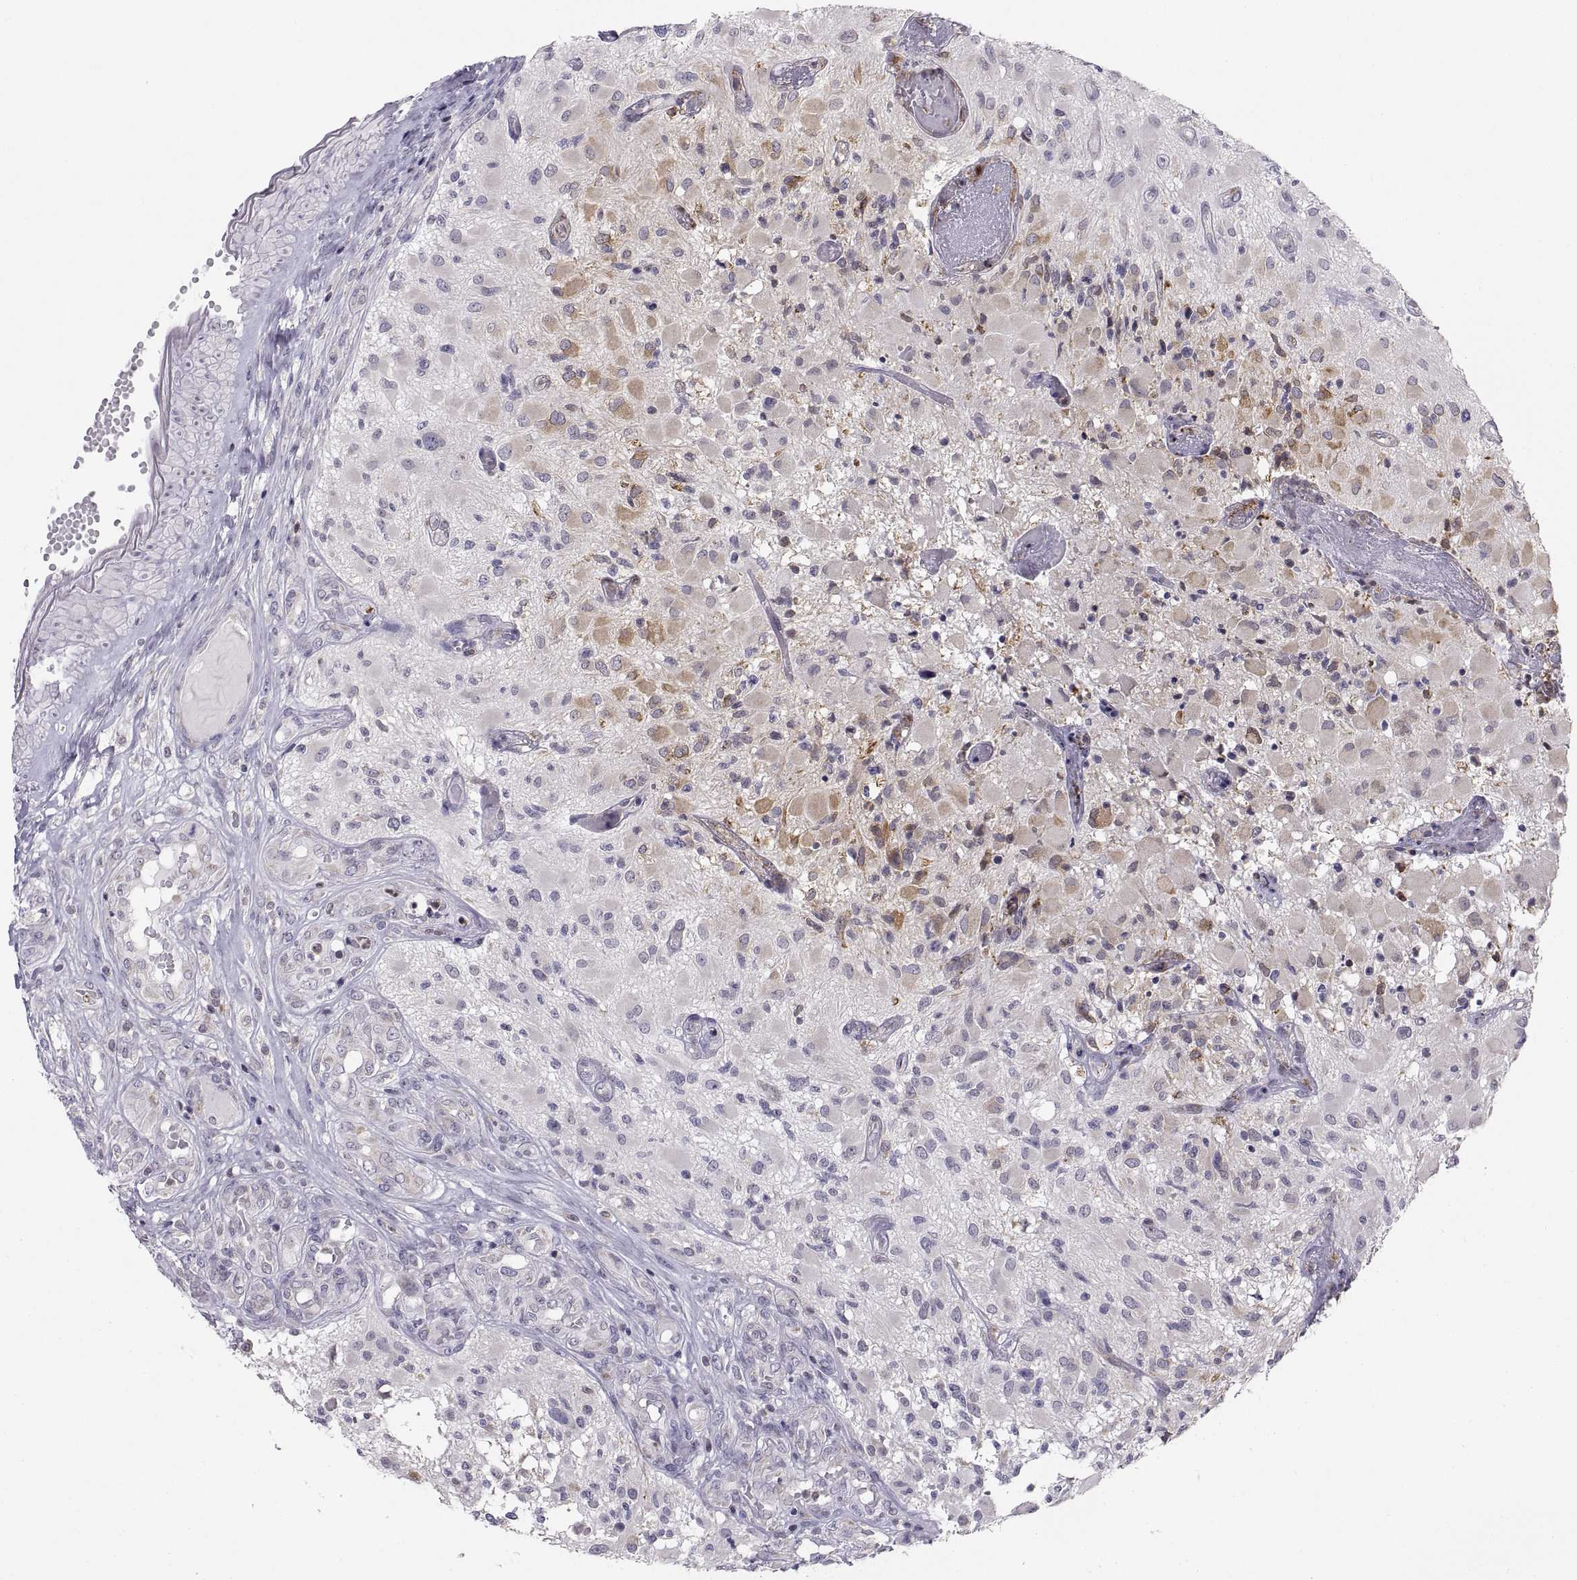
{"staining": {"intensity": "negative", "quantity": "none", "location": "none"}, "tissue": "glioma", "cell_type": "Tumor cells", "image_type": "cancer", "snomed": [{"axis": "morphology", "description": "Glioma, malignant, High grade"}, {"axis": "topography", "description": "Brain"}], "caption": "DAB immunohistochemical staining of human malignant high-grade glioma reveals no significant staining in tumor cells. (Immunohistochemistry (ihc), brightfield microscopy, high magnification).", "gene": "ERO1A", "patient": {"sex": "female", "age": 63}}